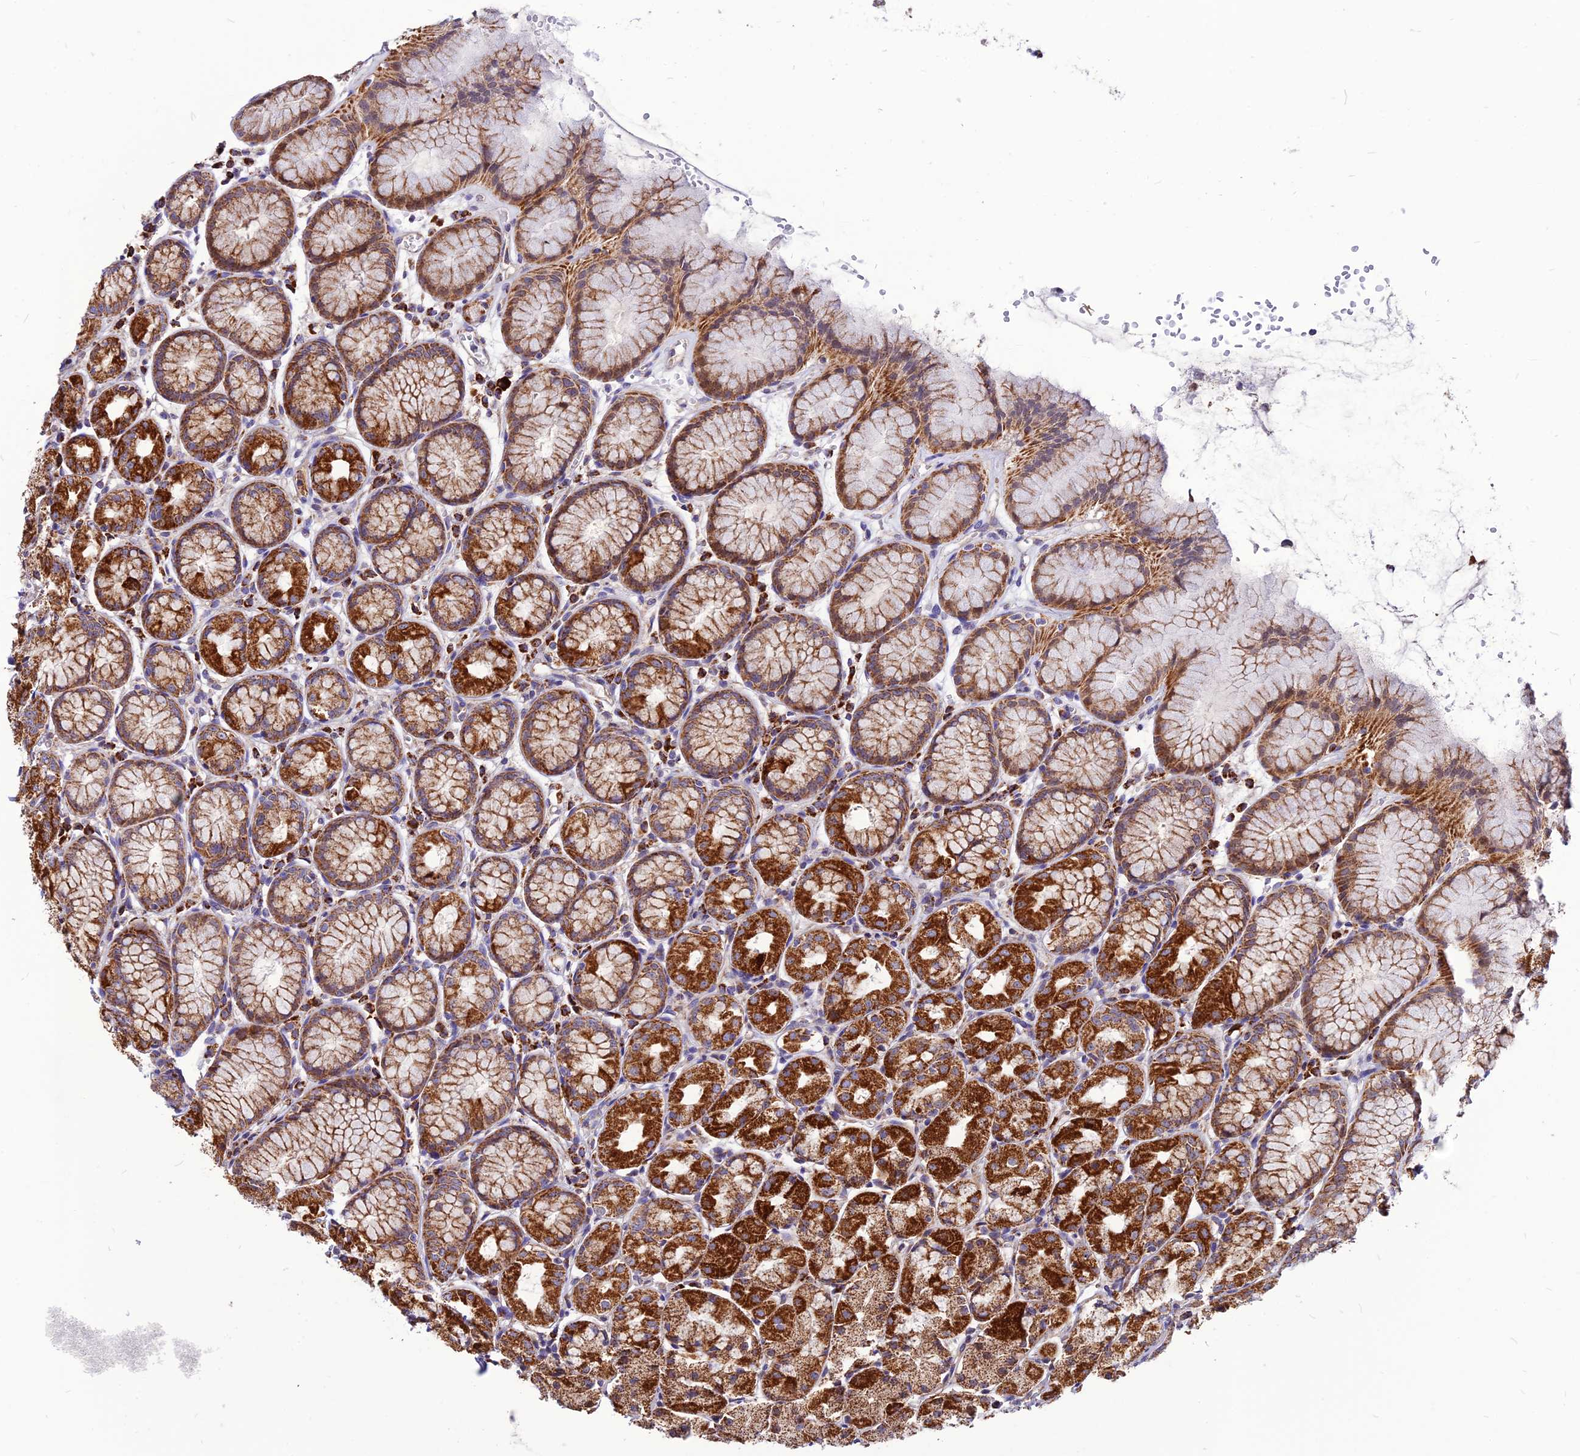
{"staining": {"intensity": "strong", "quantity": ">75%", "location": "cytoplasmic/membranous"}, "tissue": "stomach", "cell_type": "Glandular cells", "image_type": "normal", "snomed": [{"axis": "morphology", "description": "Normal tissue, NOS"}, {"axis": "topography", "description": "Stomach, upper"}], "caption": "Stomach stained with immunohistochemistry exhibits strong cytoplasmic/membranous positivity in approximately >75% of glandular cells.", "gene": "ECI1", "patient": {"sex": "male", "age": 47}}